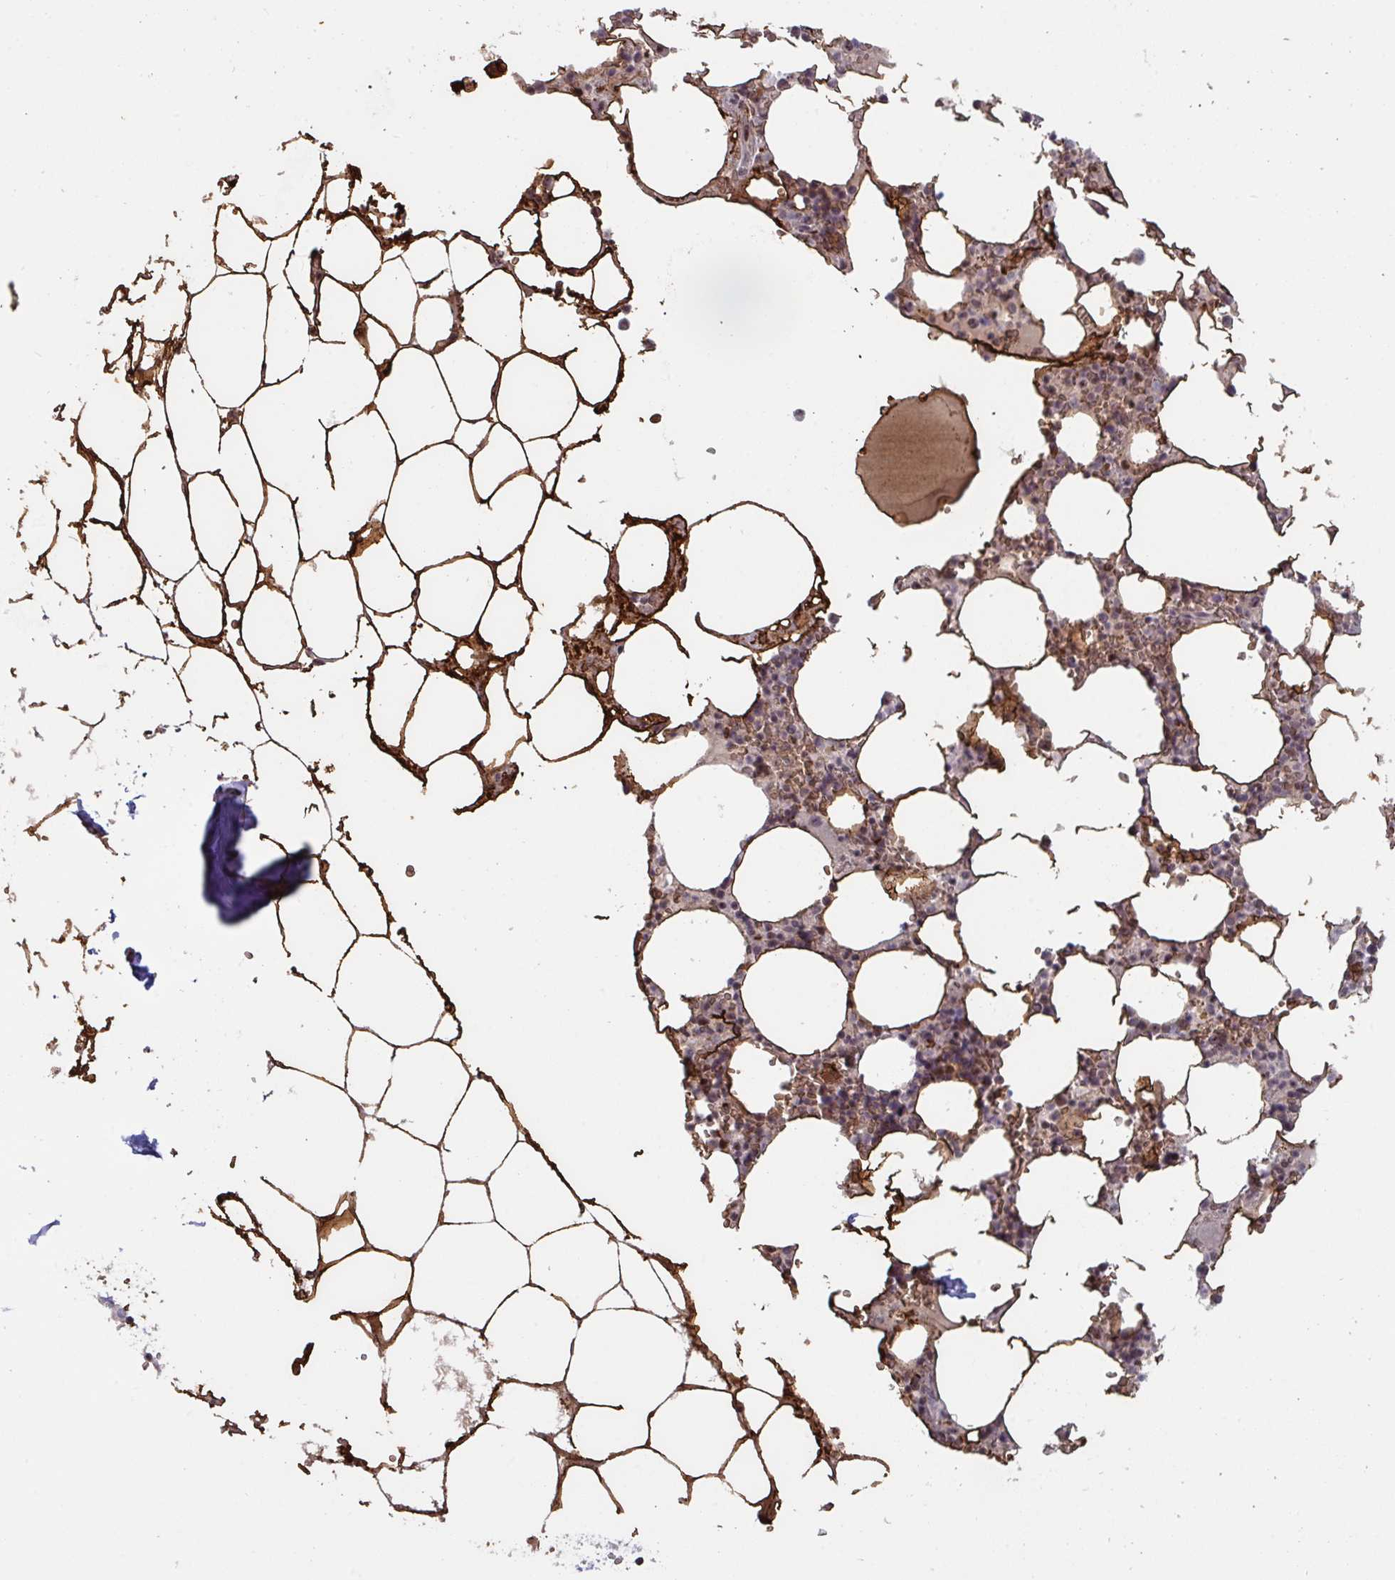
{"staining": {"intensity": "negative", "quantity": "none", "location": "none"}, "tissue": "bone marrow", "cell_type": "Hematopoietic cells", "image_type": "normal", "snomed": [{"axis": "morphology", "description": "Normal tissue, NOS"}, {"axis": "topography", "description": "Bone marrow"}], "caption": "Immunohistochemistry micrograph of benign bone marrow stained for a protein (brown), which exhibits no staining in hematopoietic cells.", "gene": "NLRP13", "patient": {"sex": "male", "age": 64}}